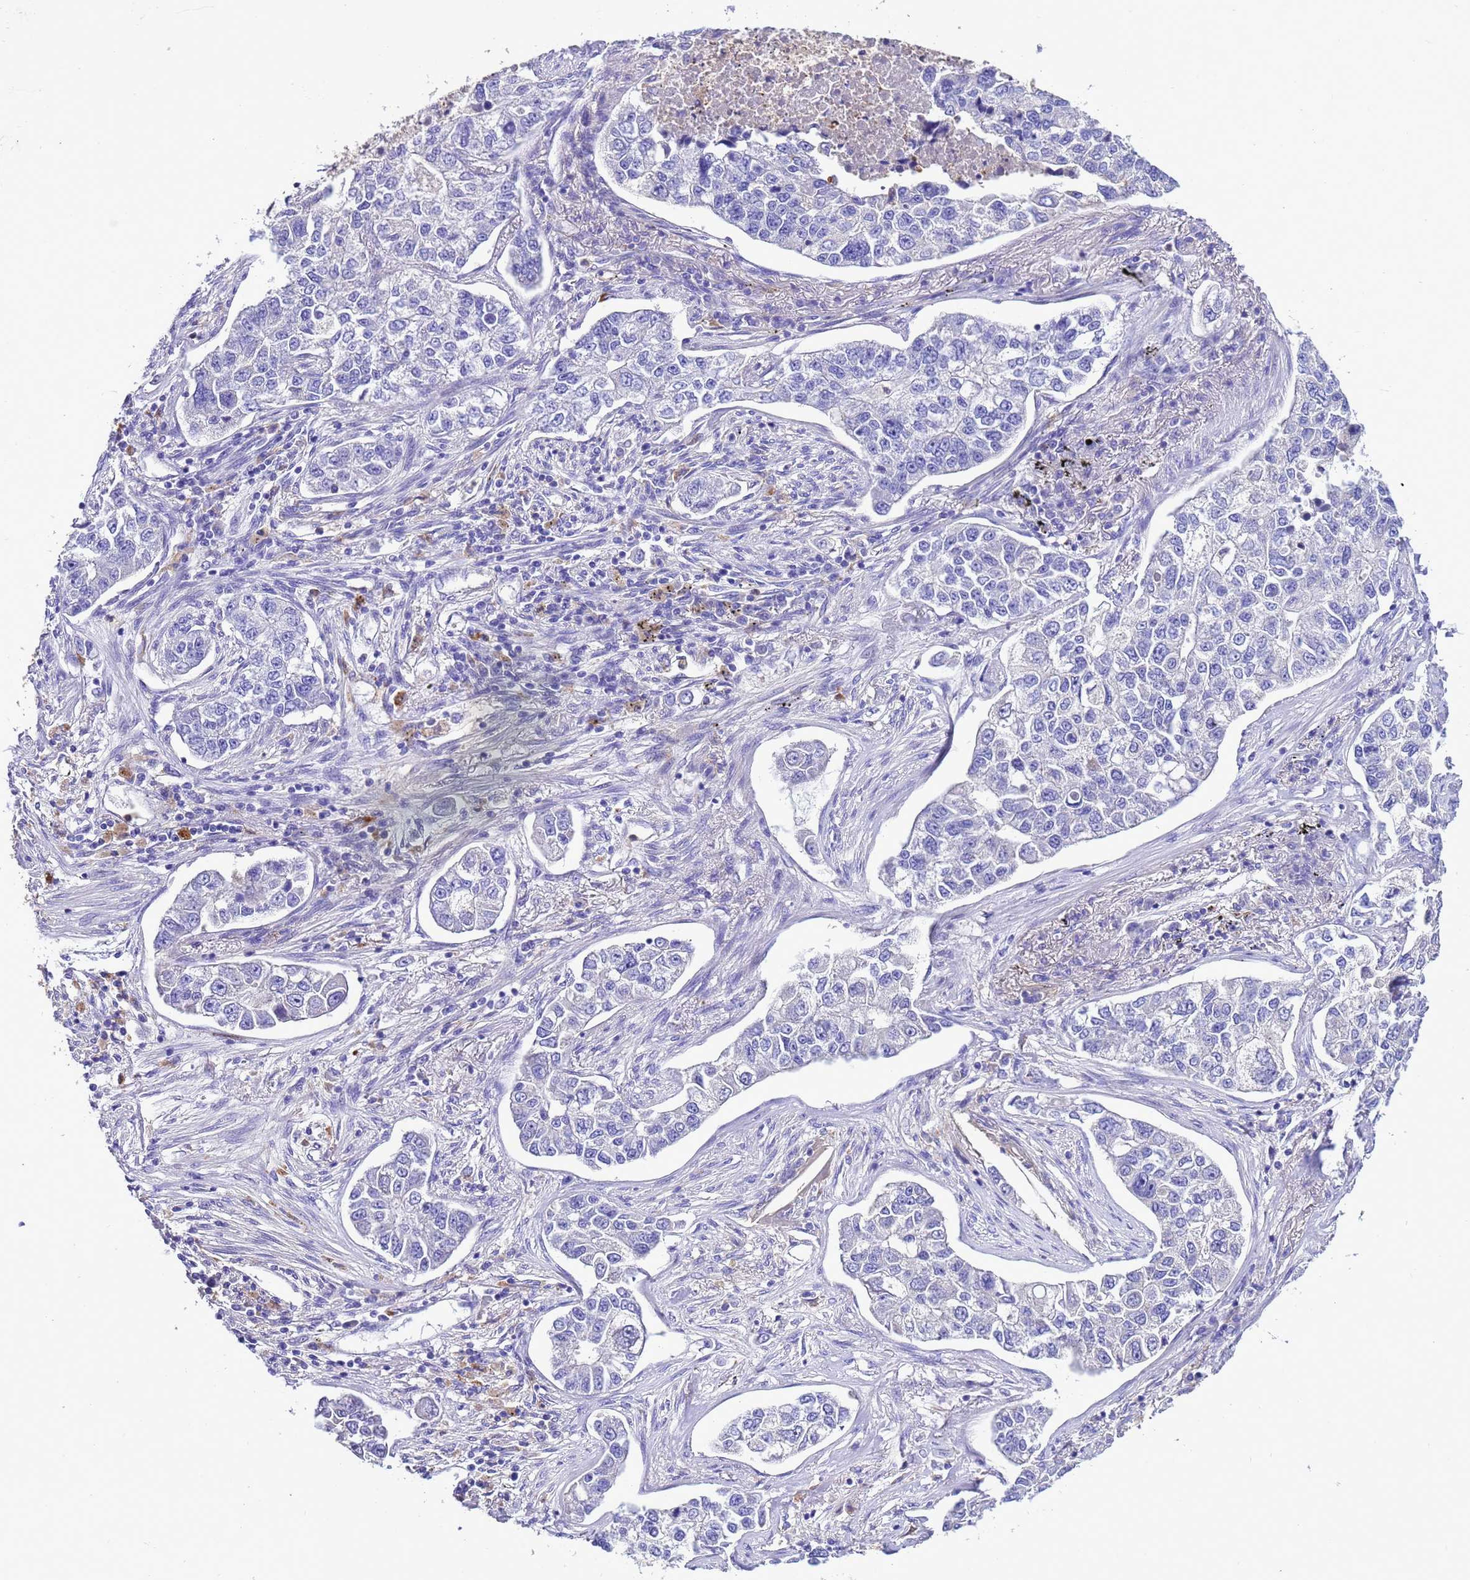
{"staining": {"intensity": "negative", "quantity": "none", "location": "none"}, "tissue": "lung cancer", "cell_type": "Tumor cells", "image_type": "cancer", "snomed": [{"axis": "morphology", "description": "Adenocarcinoma, NOS"}, {"axis": "topography", "description": "Lung"}], "caption": "A histopathology image of human lung adenocarcinoma is negative for staining in tumor cells.", "gene": "KICS2", "patient": {"sex": "male", "age": 49}}